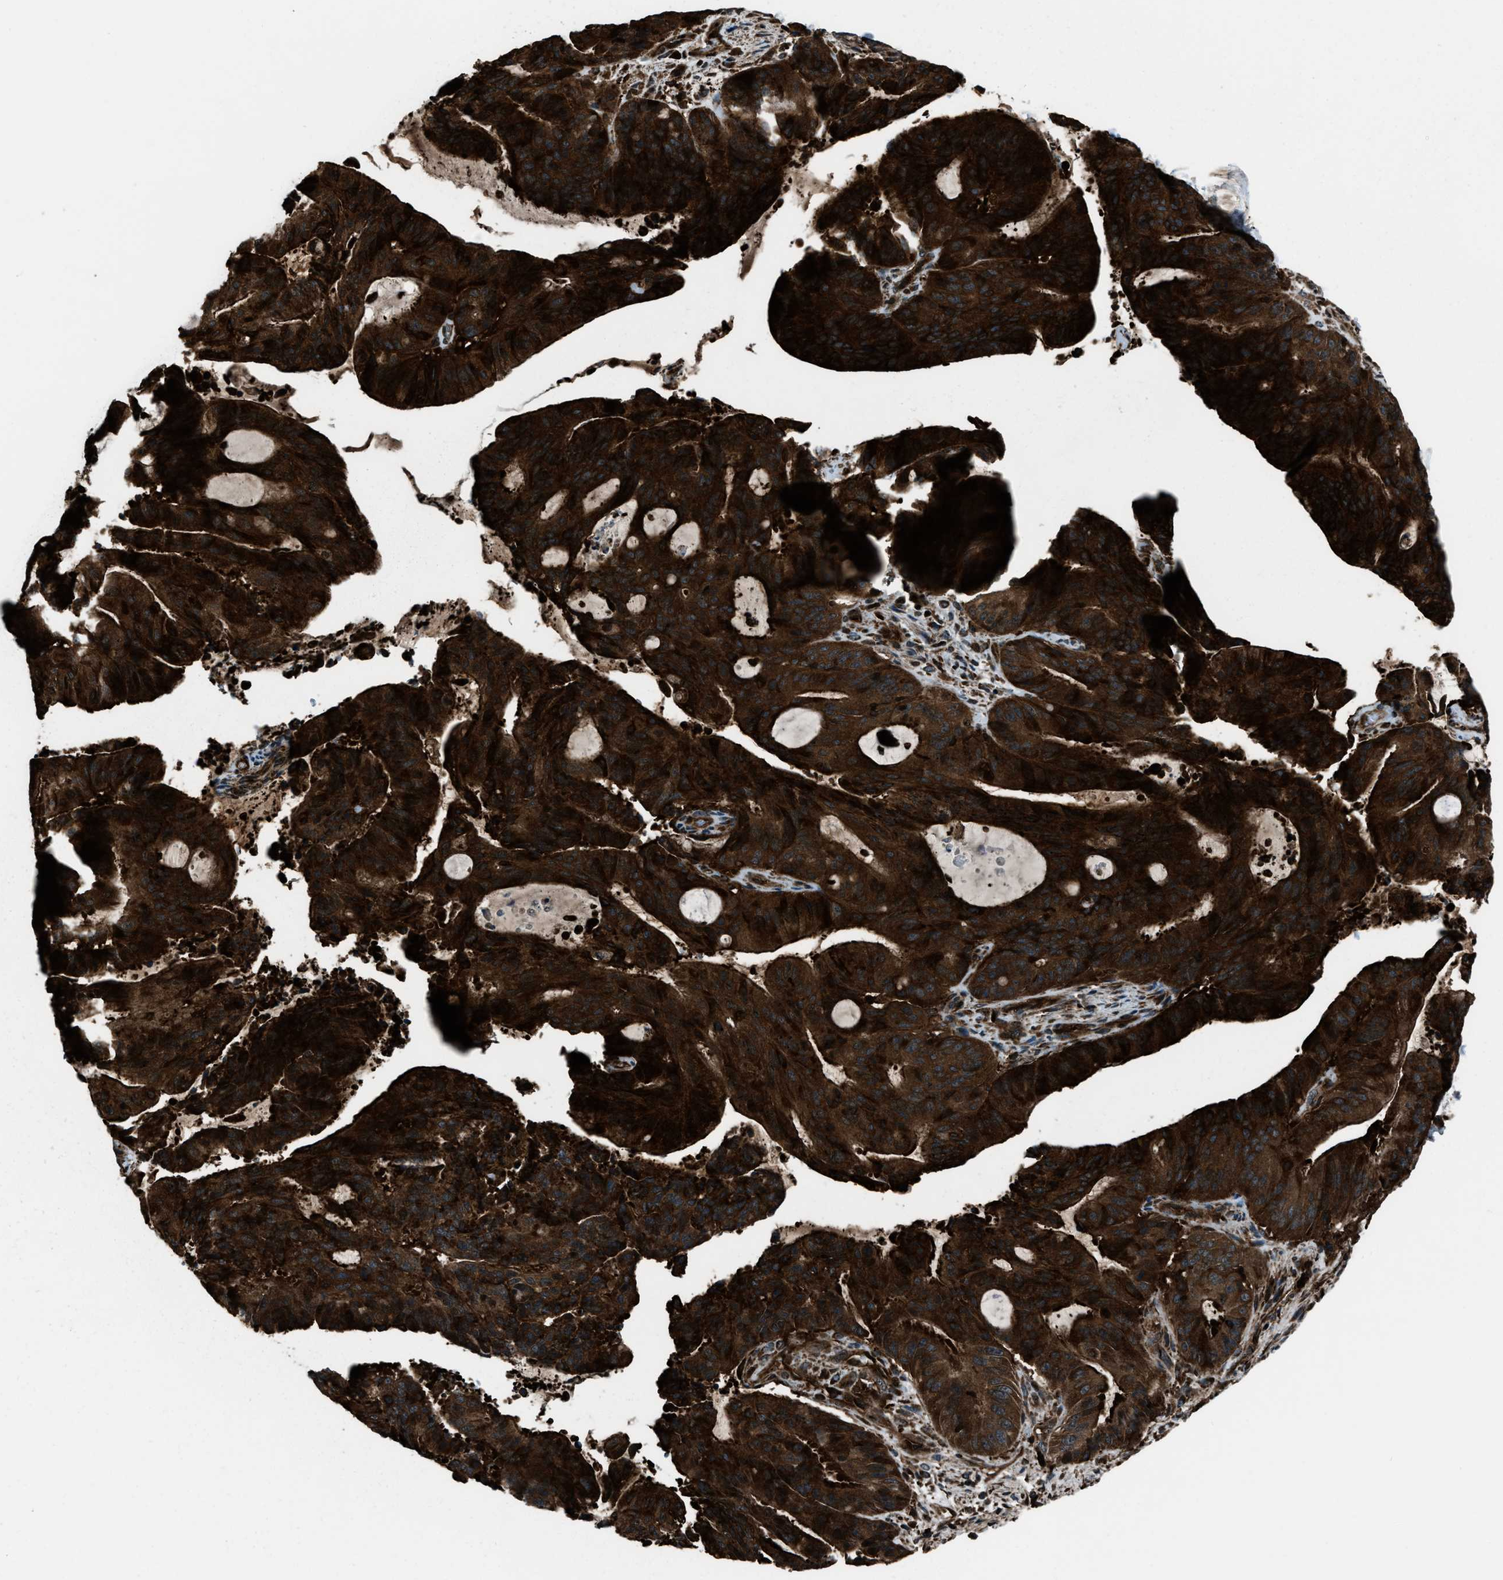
{"staining": {"intensity": "strong", "quantity": ">75%", "location": "cytoplasmic/membranous"}, "tissue": "liver cancer", "cell_type": "Tumor cells", "image_type": "cancer", "snomed": [{"axis": "morphology", "description": "Normal tissue, NOS"}, {"axis": "morphology", "description": "Cholangiocarcinoma"}, {"axis": "topography", "description": "Liver"}, {"axis": "topography", "description": "Peripheral nerve tissue"}], "caption": "Liver cancer stained with a brown dye exhibits strong cytoplasmic/membranous positive staining in approximately >75% of tumor cells.", "gene": "SNX30", "patient": {"sex": "female", "age": 73}}